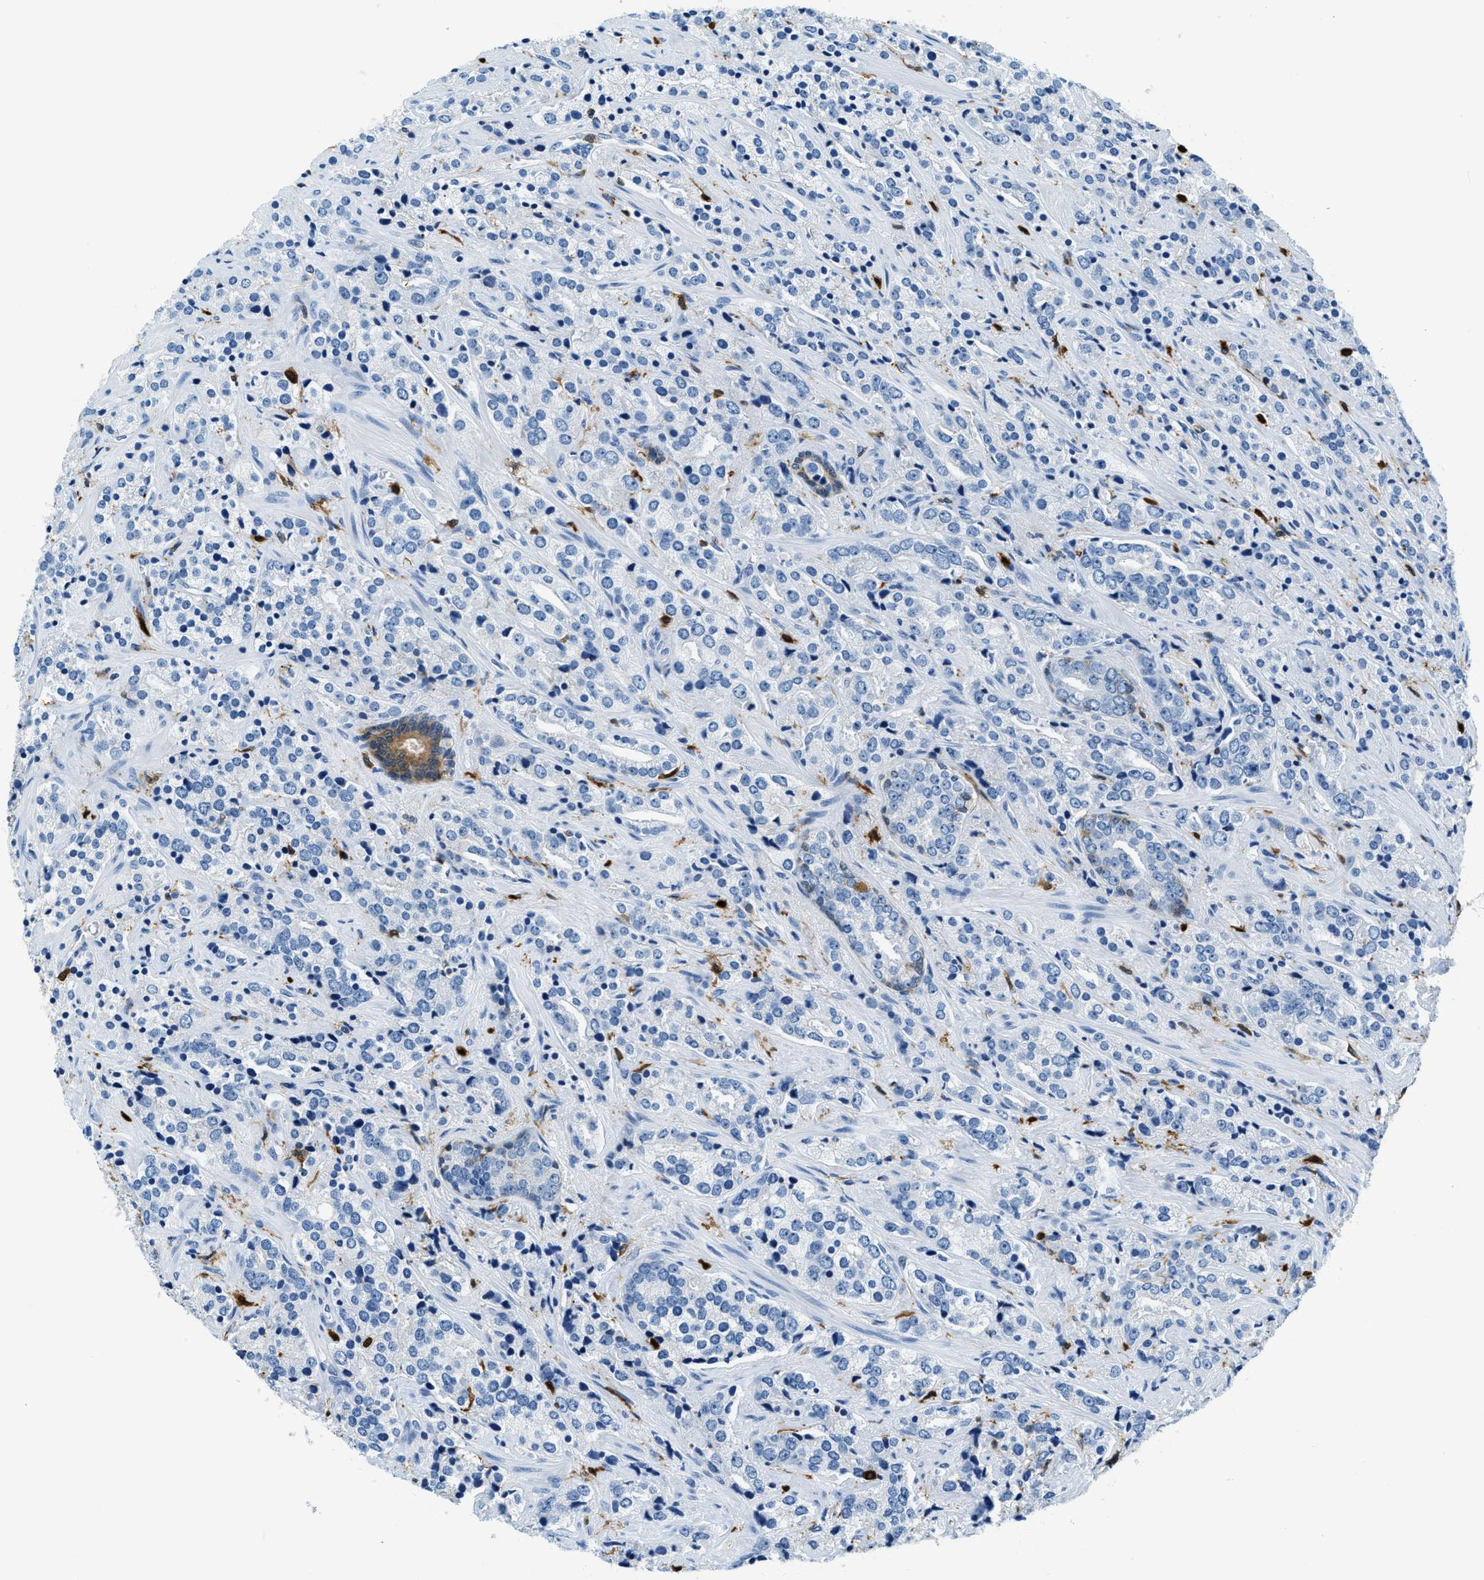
{"staining": {"intensity": "negative", "quantity": "none", "location": "none"}, "tissue": "prostate cancer", "cell_type": "Tumor cells", "image_type": "cancer", "snomed": [{"axis": "morphology", "description": "Adenocarcinoma, High grade"}, {"axis": "topography", "description": "Prostate"}], "caption": "This micrograph is of prostate adenocarcinoma (high-grade) stained with immunohistochemistry (IHC) to label a protein in brown with the nuclei are counter-stained blue. There is no positivity in tumor cells. Nuclei are stained in blue.", "gene": "CAPG", "patient": {"sex": "male", "age": 71}}